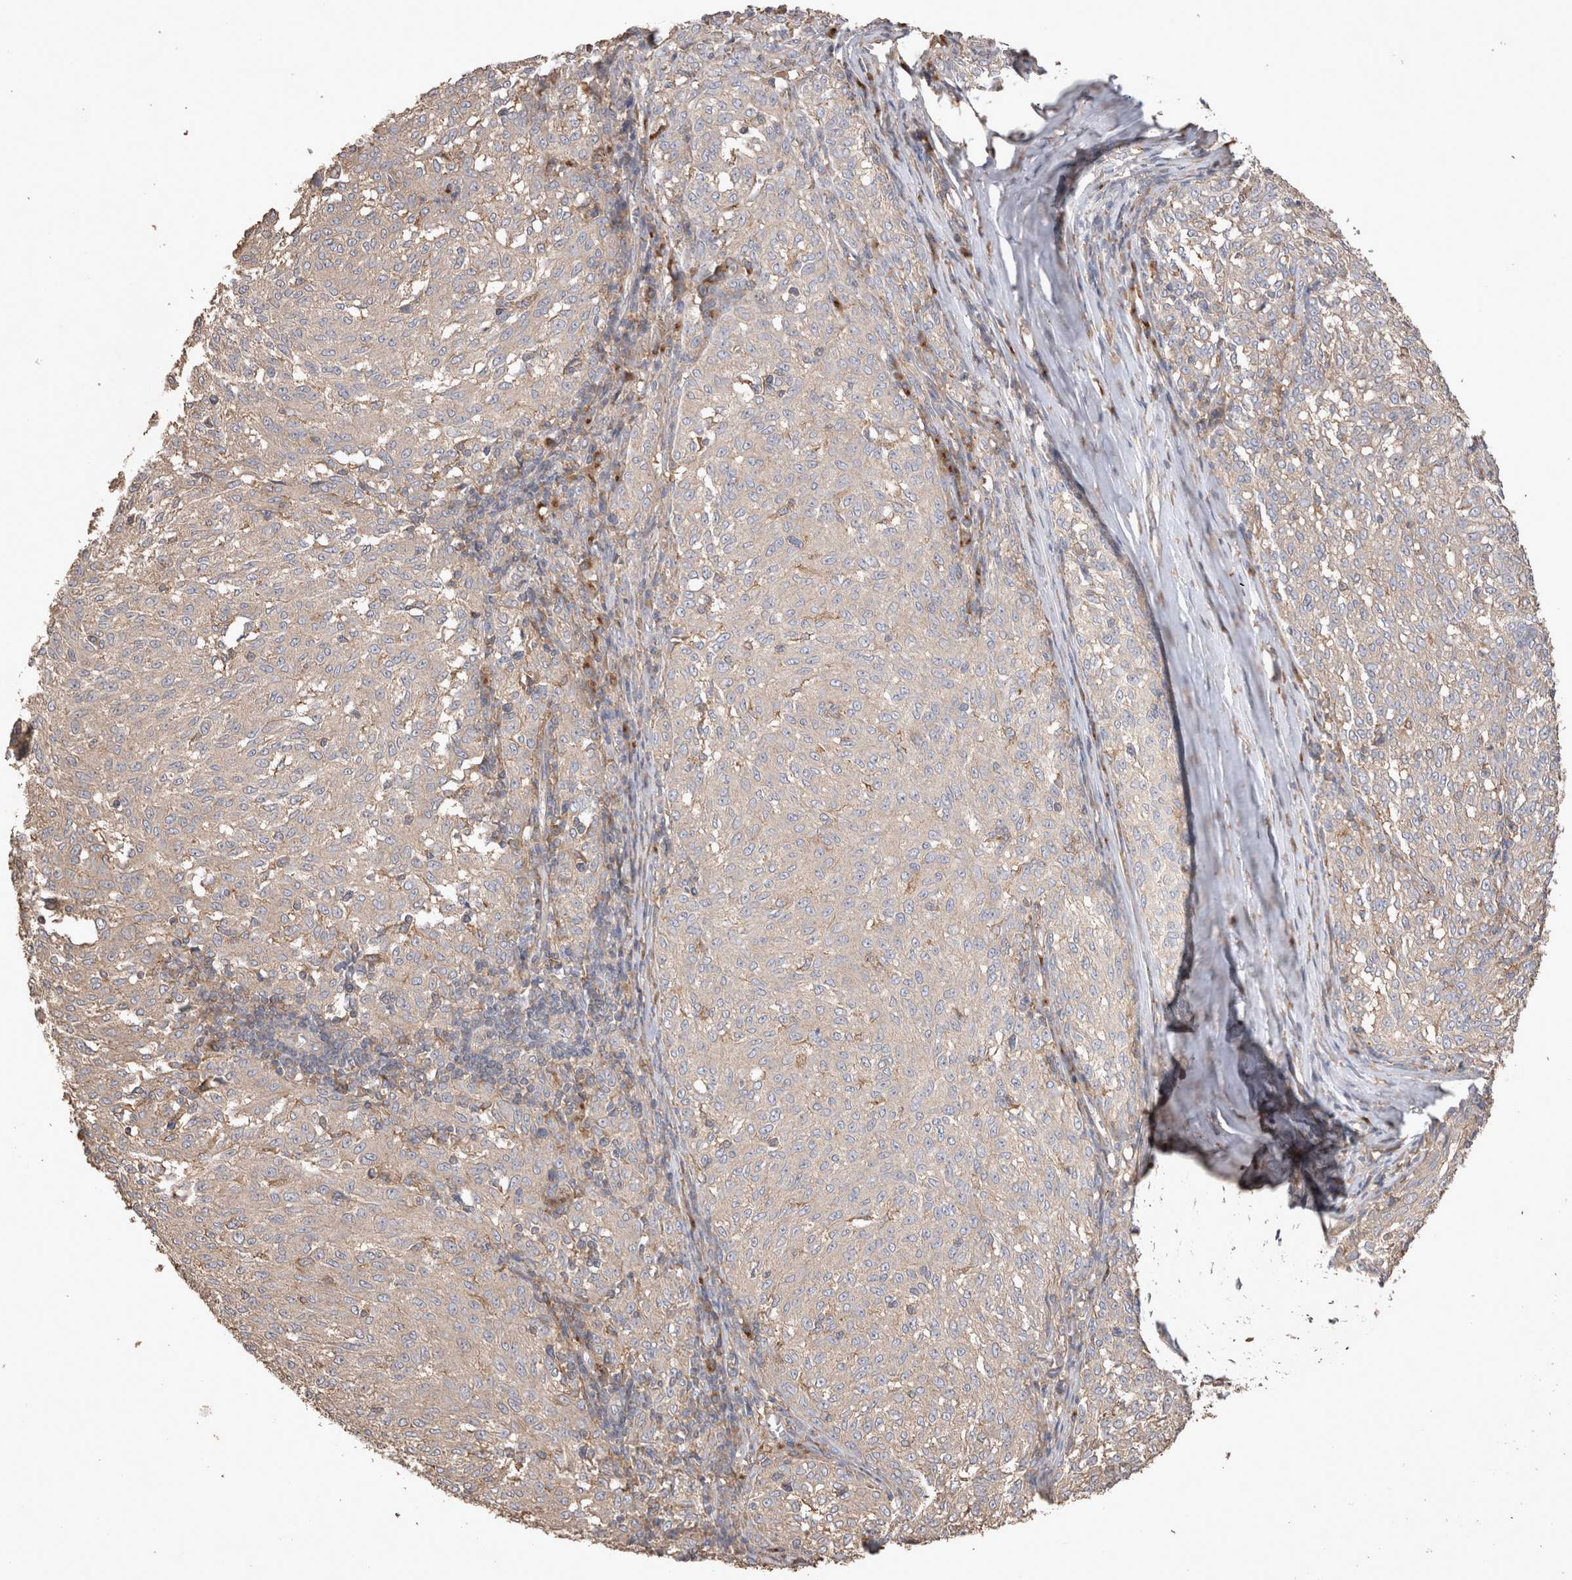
{"staining": {"intensity": "negative", "quantity": "none", "location": "none"}, "tissue": "melanoma", "cell_type": "Tumor cells", "image_type": "cancer", "snomed": [{"axis": "morphology", "description": "Malignant melanoma, NOS"}, {"axis": "topography", "description": "Skin"}], "caption": "A high-resolution micrograph shows immunohistochemistry staining of melanoma, which reveals no significant positivity in tumor cells.", "gene": "SNX31", "patient": {"sex": "female", "age": 72}}